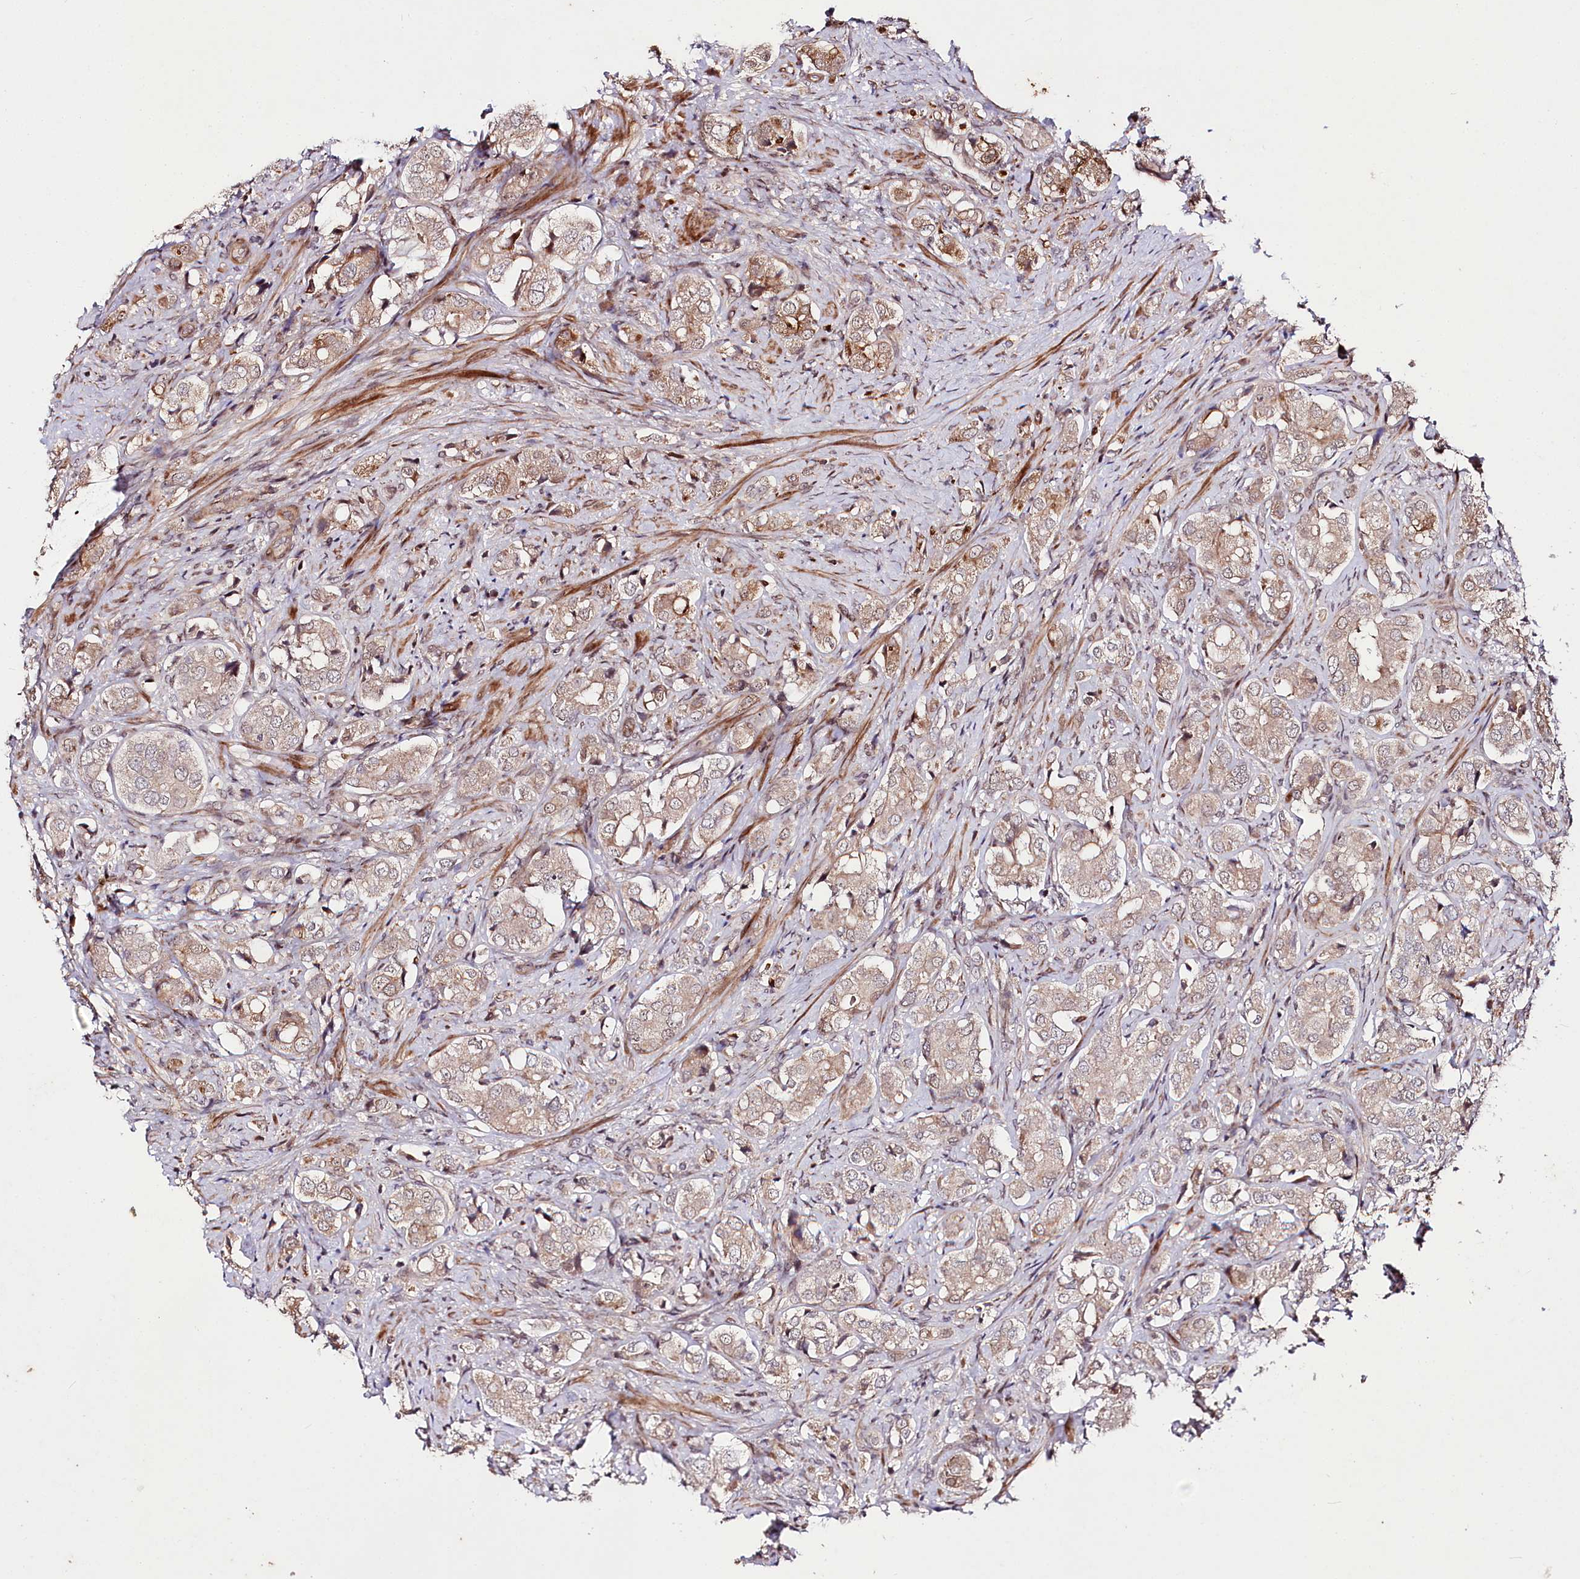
{"staining": {"intensity": "weak", "quantity": "25%-75%", "location": "cytoplasmic/membranous"}, "tissue": "prostate cancer", "cell_type": "Tumor cells", "image_type": "cancer", "snomed": [{"axis": "morphology", "description": "Adenocarcinoma, High grade"}, {"axis": "topography", "description": "Prostate"}], "caption": "Protein staining displays weak cytoplasmic/membranous positivity in about 25%-75% of tumor cells in prostate cancer (adenocarcinoma (high-grade)). The protein is shown in brown color, while the nuclei are stained blue.", "gene": "PHLDB1", "patient": {"sex": "male", "age": 65}}